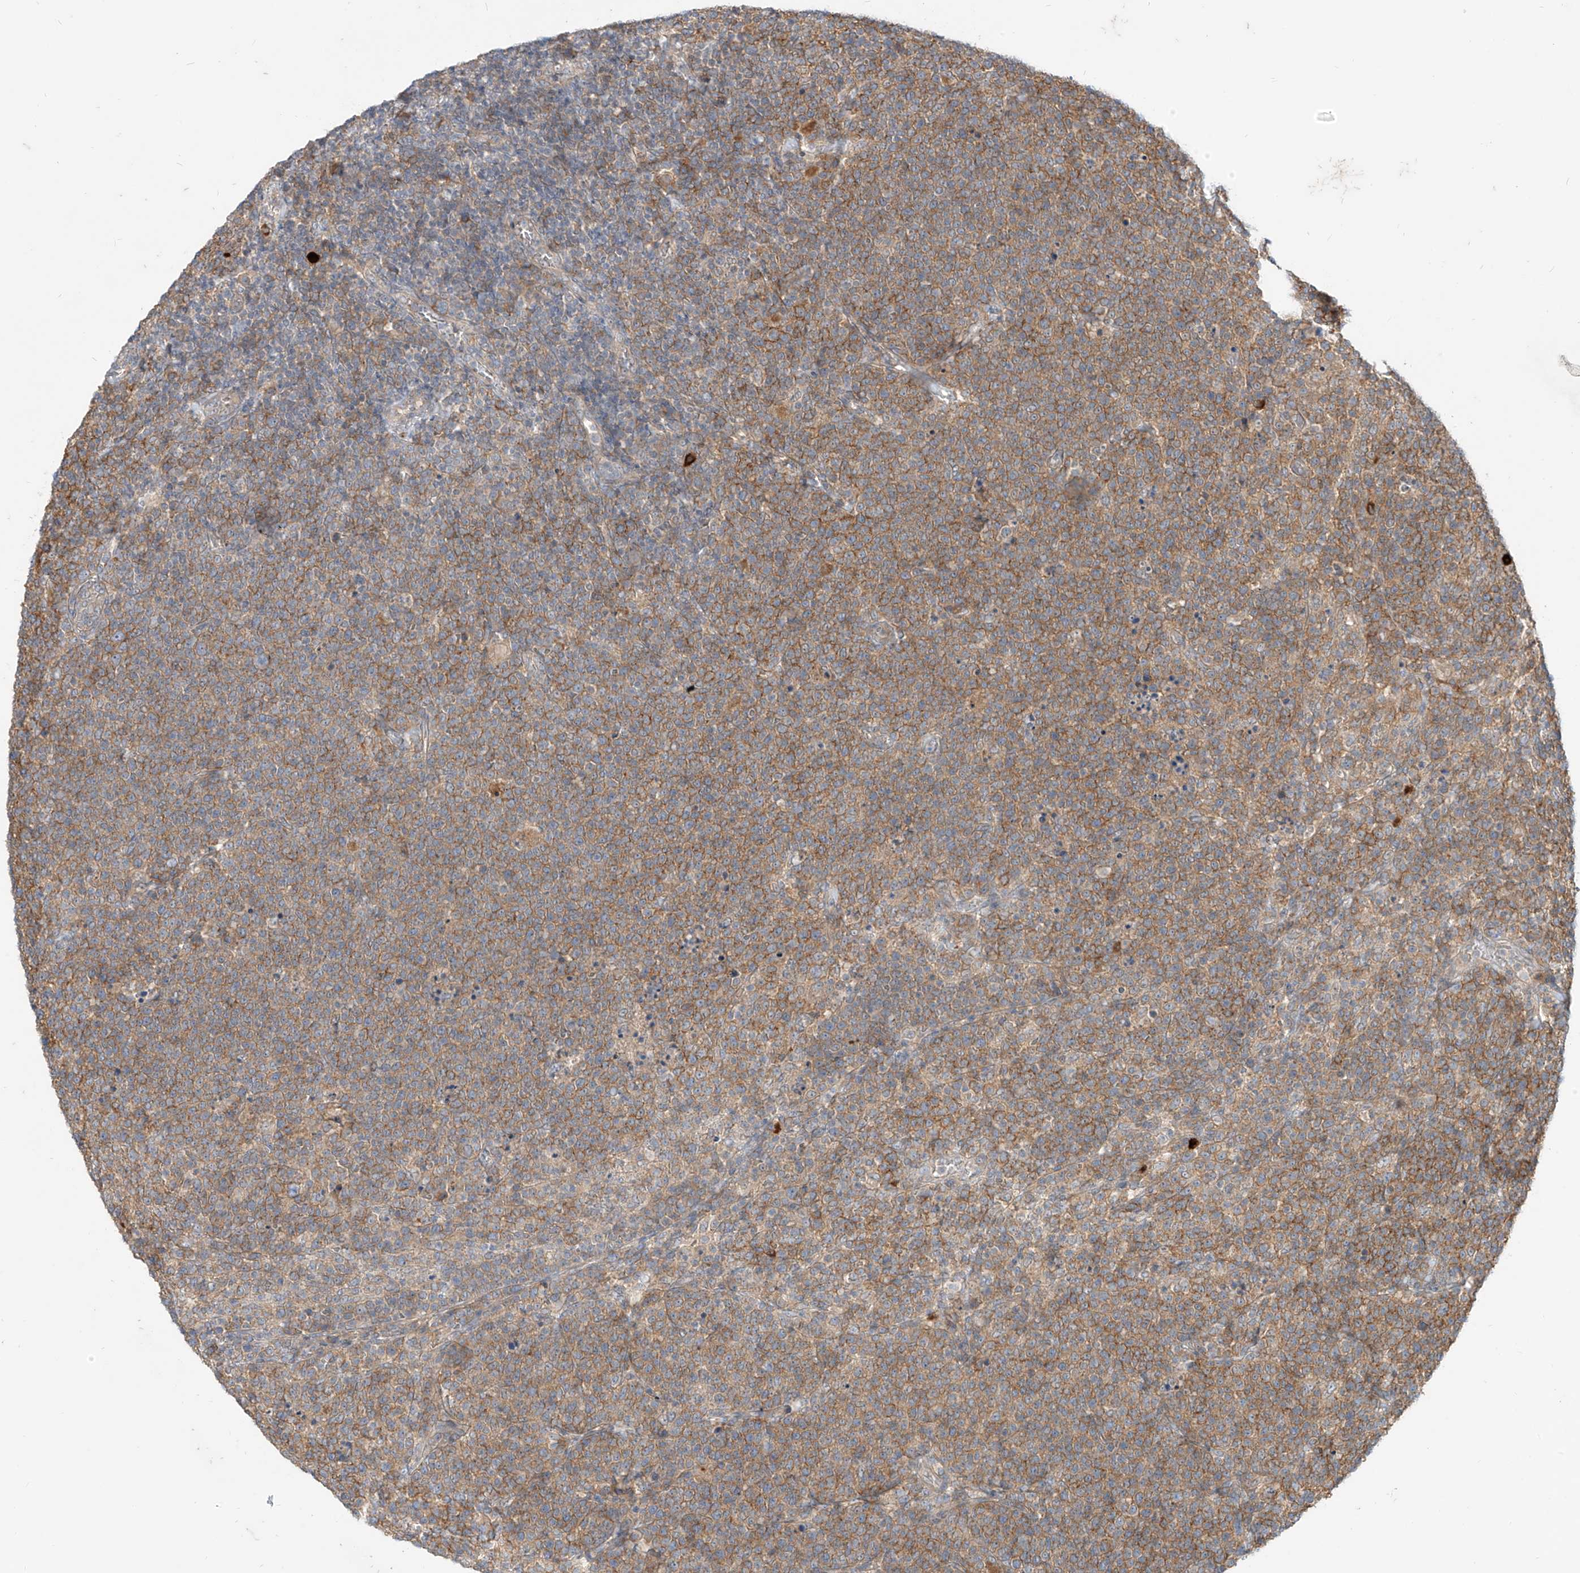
{"staining": {"intensity": "moderate", "quantity": ">75%", "location": "cytoplasmic/membranous"}, "tissue": "lymphoma", "cell_type": "Tumor cells", "image_type": "cancer", "snomed": [{"axis": "morphology", "description": "Malignant lymphoma, non-Hodgkin's type, High grade"}, {"axis": "topography", "description": "Lymph node"}], "caption": "Lymphoma was stained to show a protein in brown. There is medium levels of moderate cytoplasmic/membranous positivity in about >75% of tumor cells. The staining was performed using DAB, with brown indicating positive protein expression. Nuclei are stained blue with hematoxylin.", "gene": "MTUS2", "patient": {"sex": "male", "age": 61}}